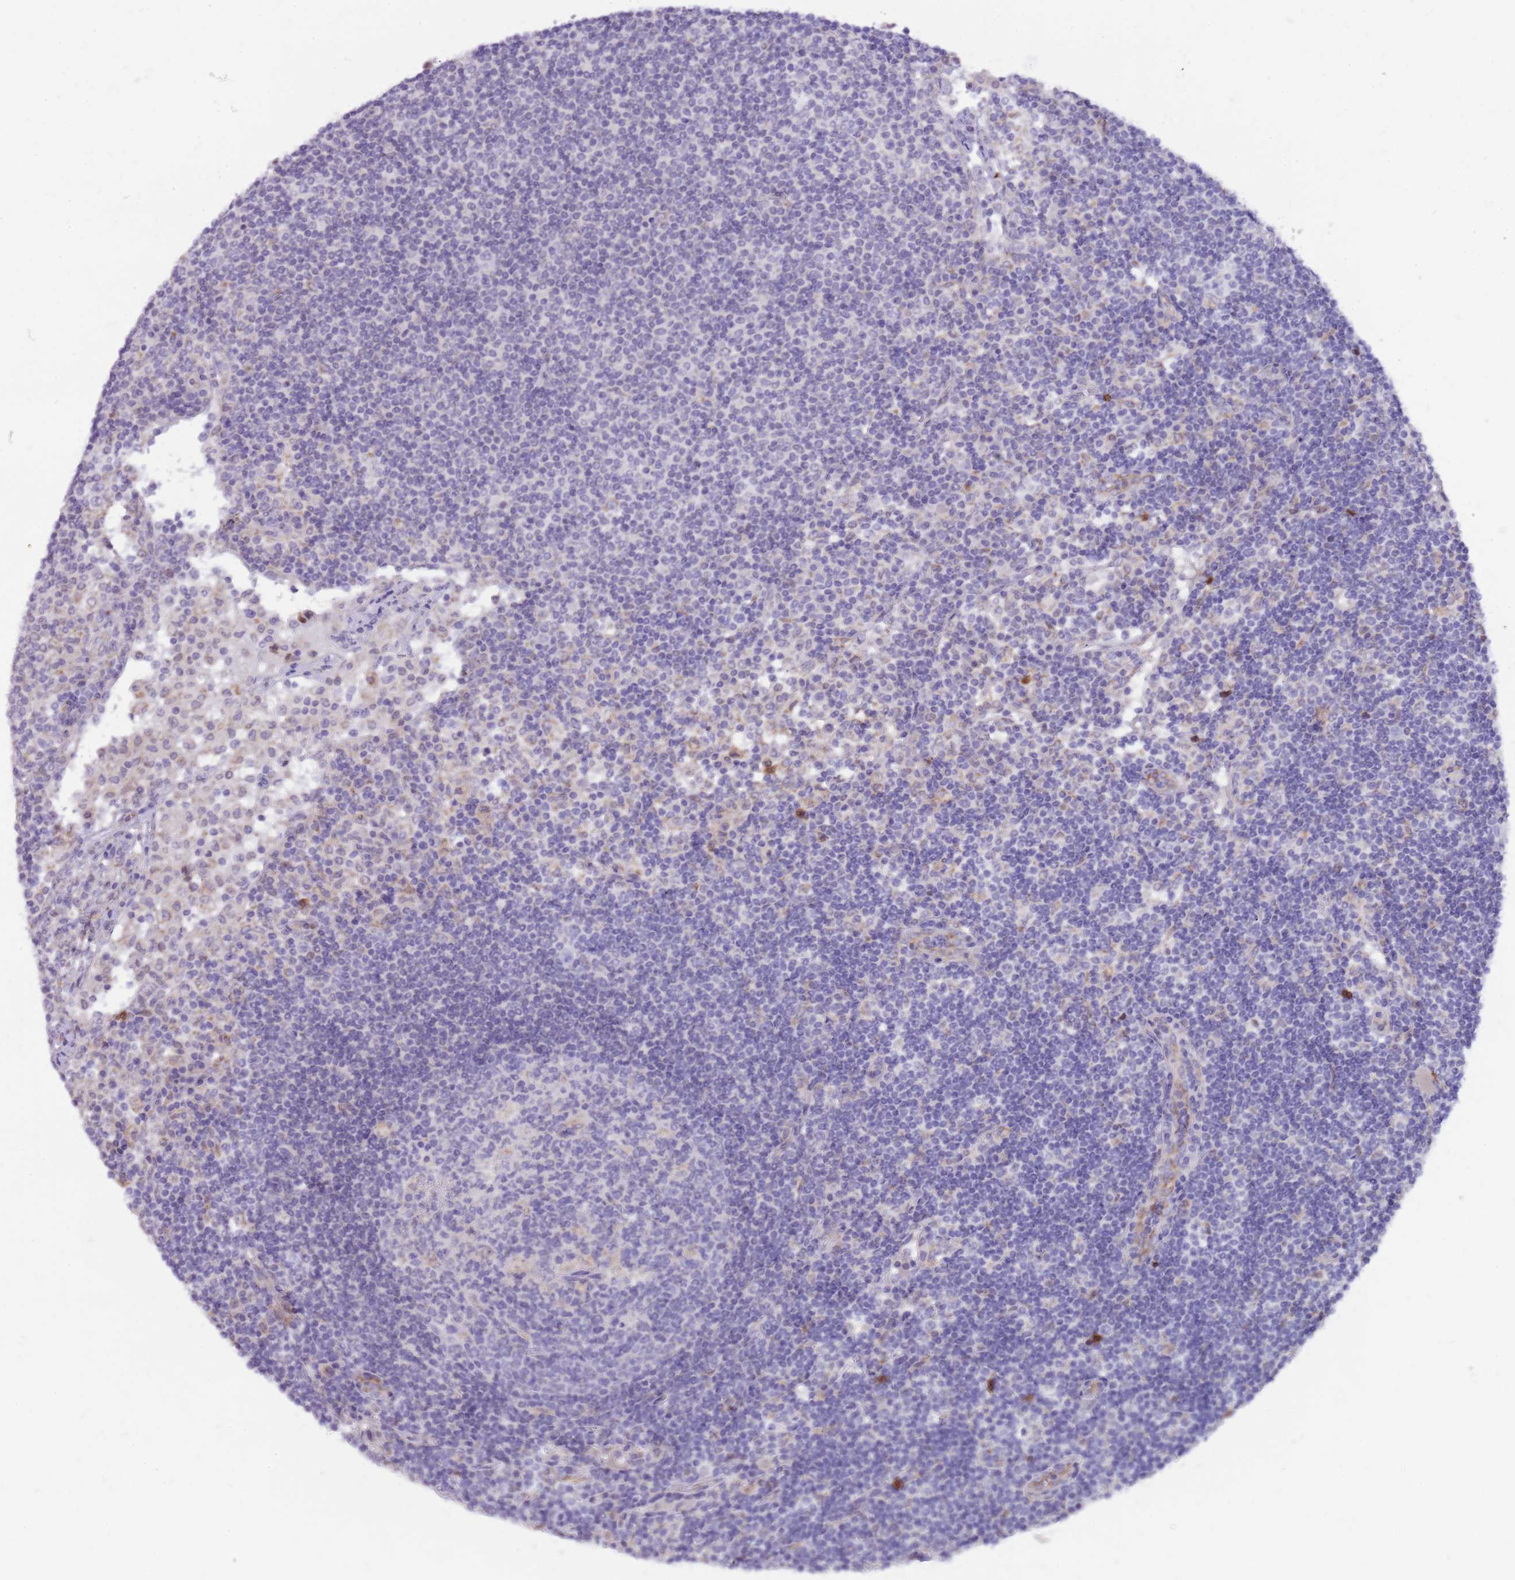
{"staining": {"intensity": "negative", "quantity": "none", "location": "none"}, "tissue": "lymph node", "cell_type": "Germinal center cells", "image_type": "normal", "snomed": [{"axis": "morphology", "description": "Normal tissue, NOS"}, {"axis": "topography", "description": "Lymph node"}], "caption": "There is no significant staining in germinal center cells of lymph node. The staining was performed using DAB to visualize the protein expression in brown, while the nuclei were stained in blue with hematoxylin (Magnification: 20x).", "gene": "PCNX1", "patient": {"sex": "female", "age": 53}}